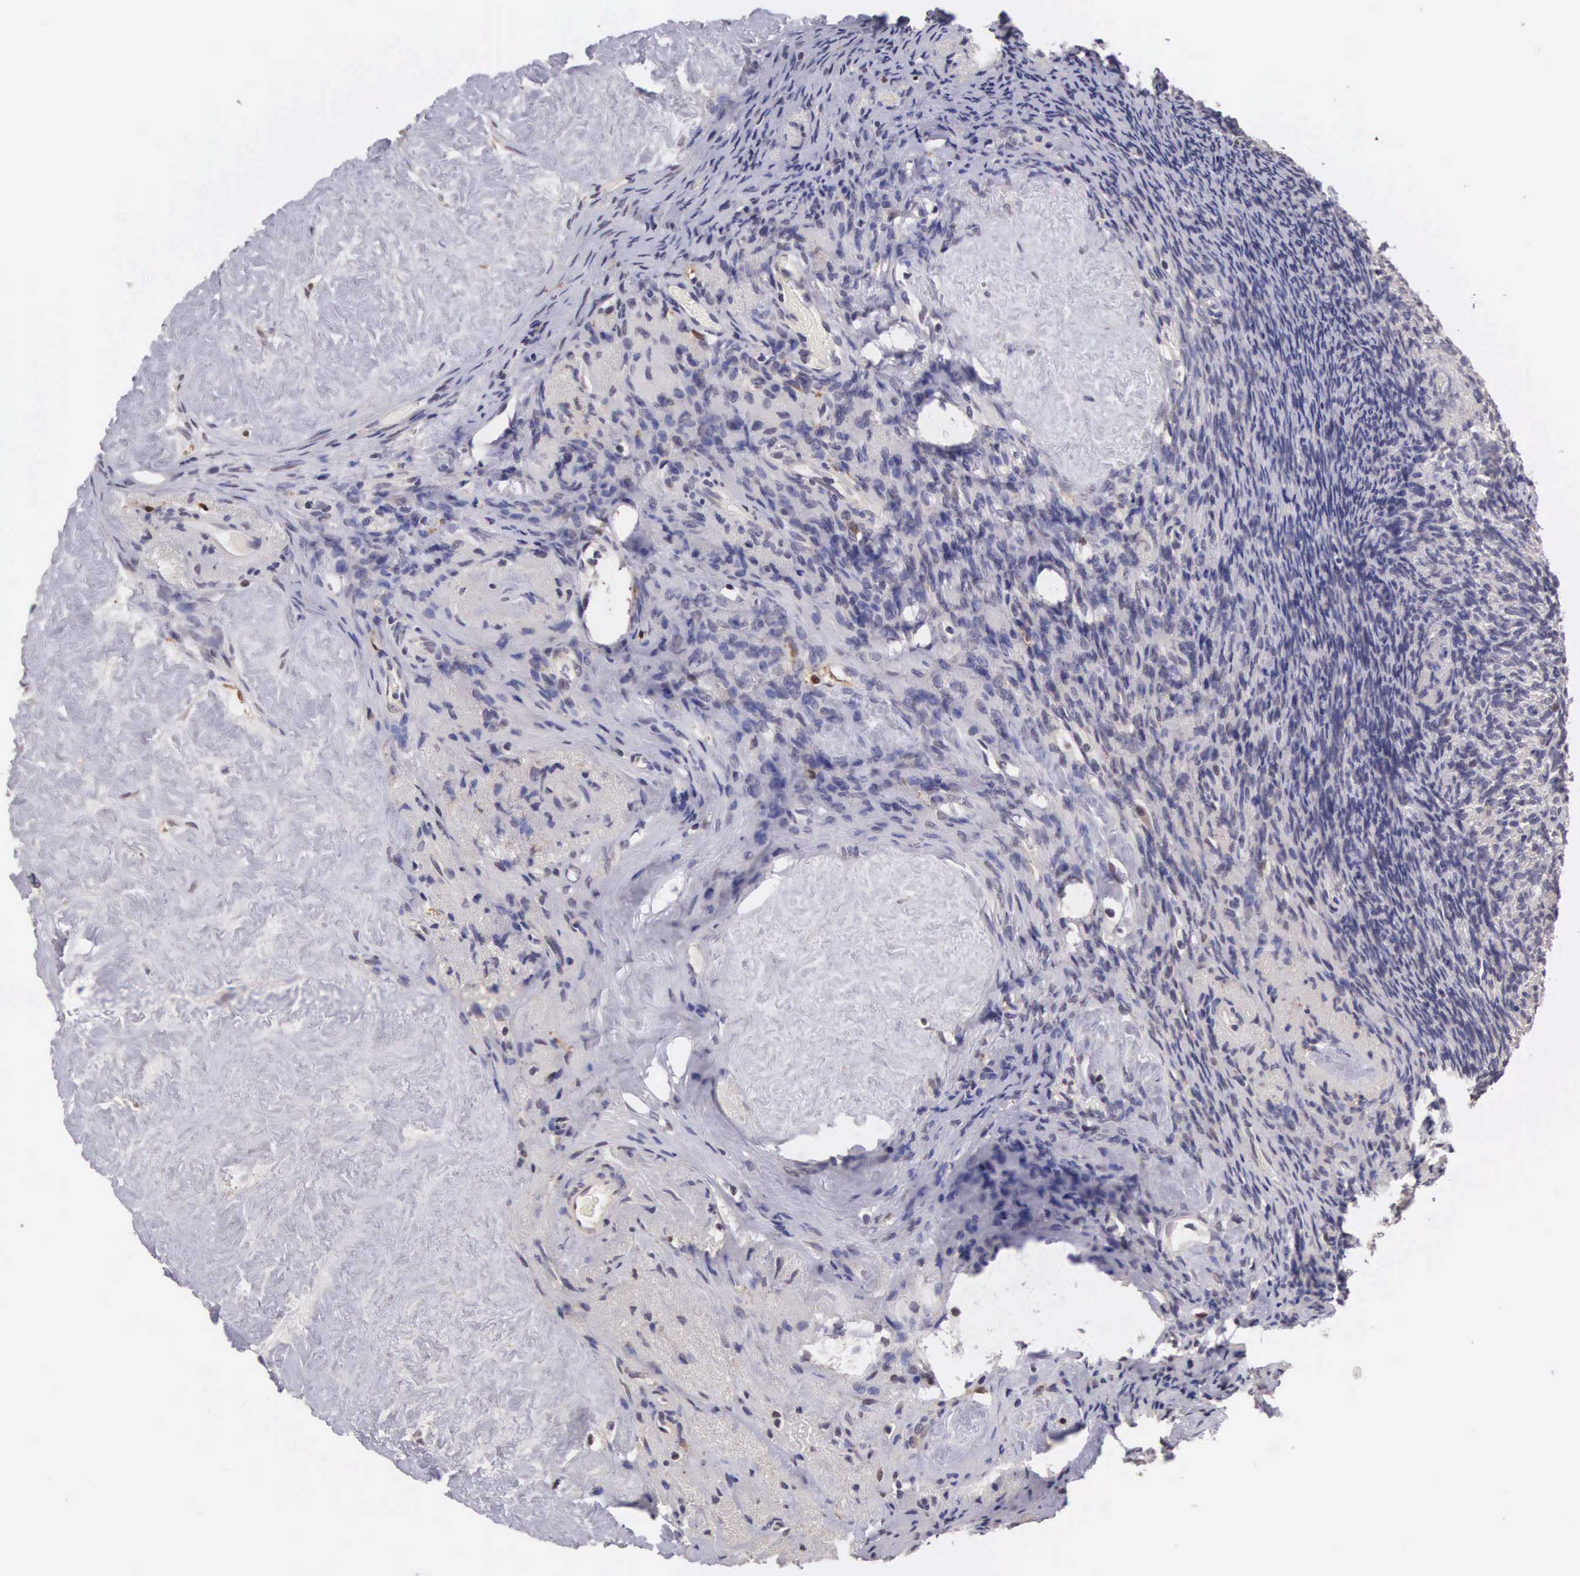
{"staining": {"intensity": "weak", "quantity": "25%-75%", "location": "cytoplasmic/membranous"}, "tissue": "ovary", "cell_type": "Ovarian stroma cells", "image_type": "normal", "snomed": [{"axis": "morphology", "description": "Normal tissue, NOS"}, {"axis": "topography", "description": "Ovary"}], "caption": "Protein expression analysis of unremarkable ovary displays weak cytoplasmic/membranous expression in about 25%-75% of ovarian stroma cells.", "gene": "CDC45", "patient": {"sex": "female", "age": 53}}